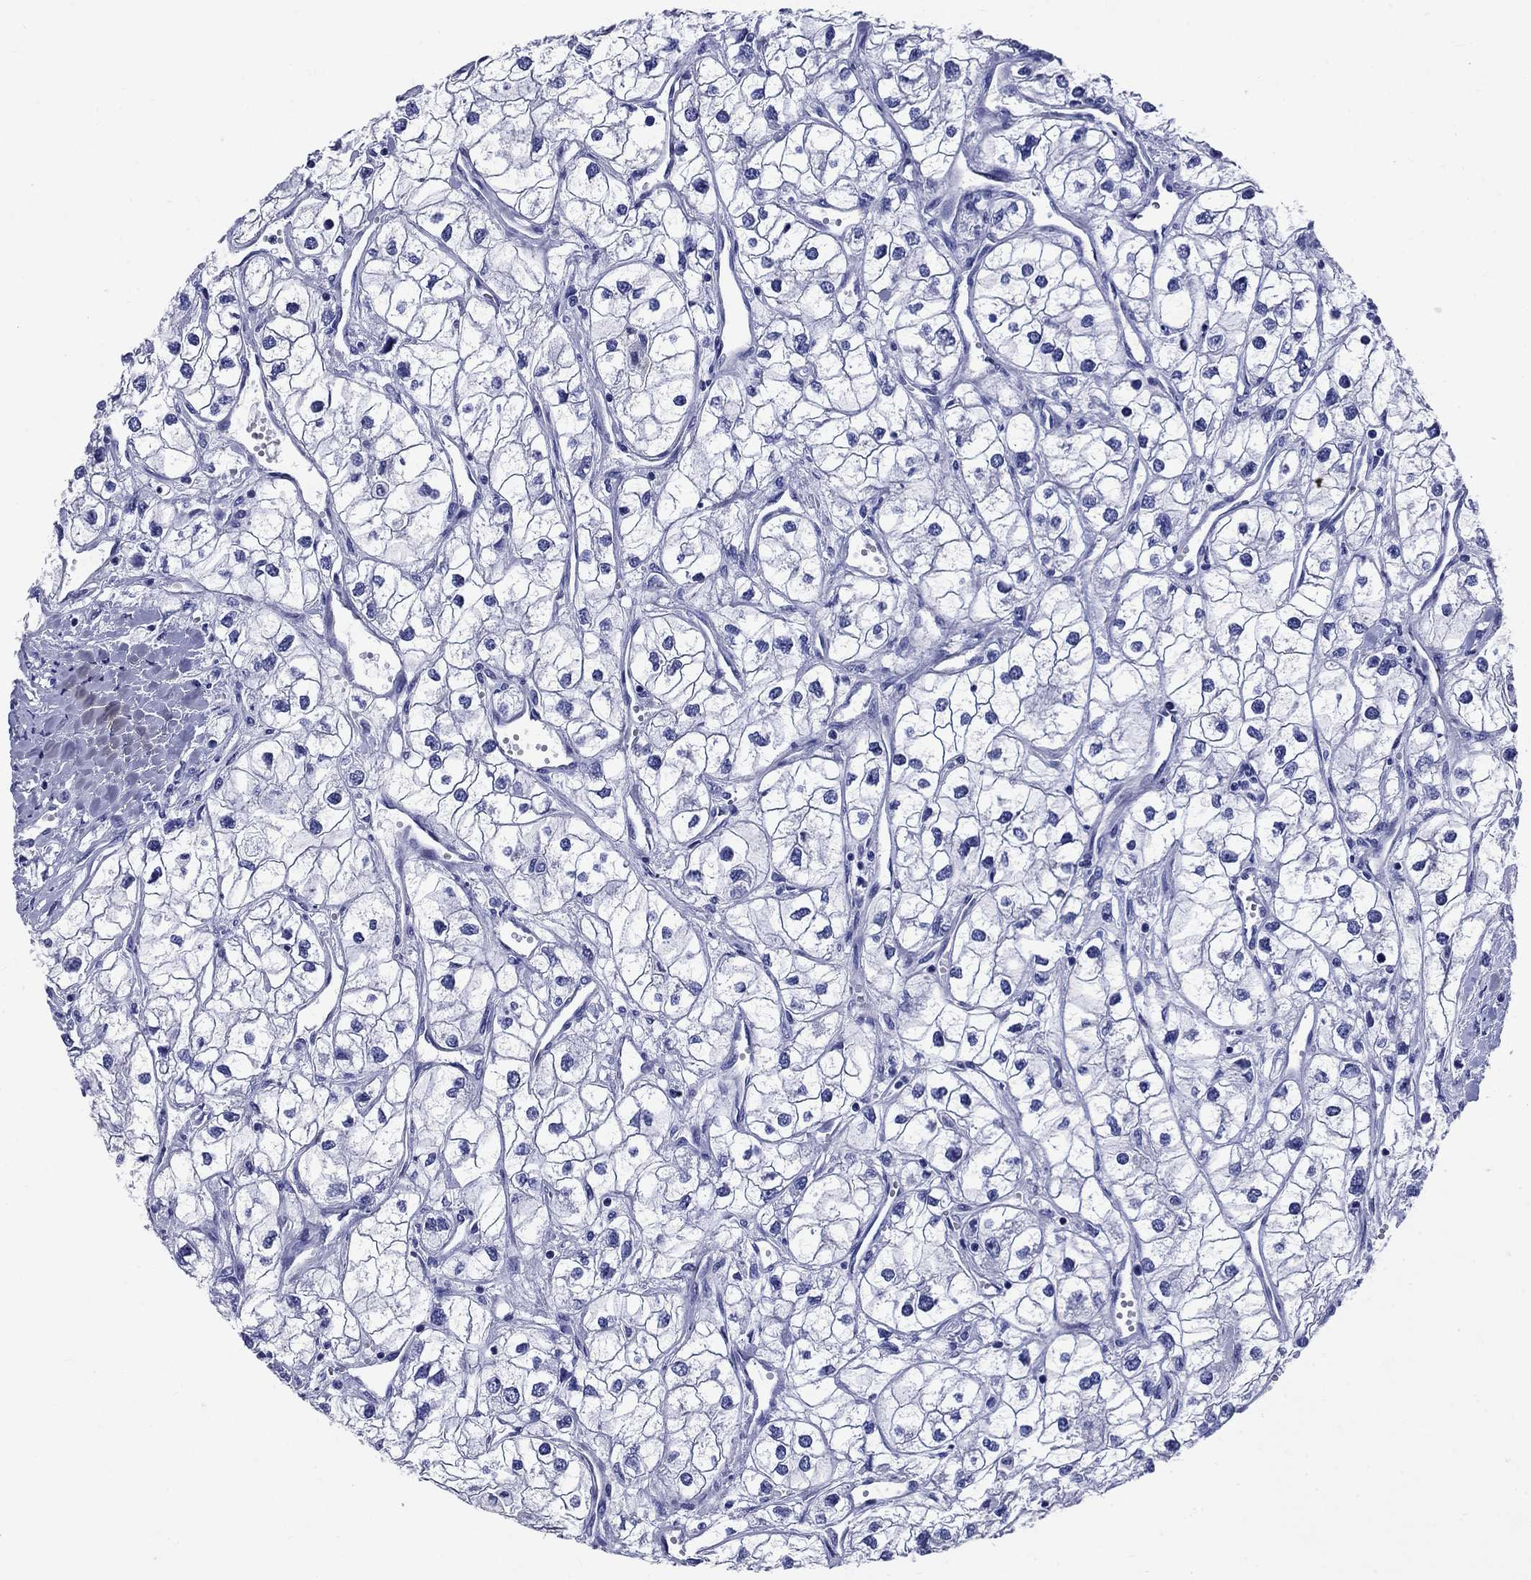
{"staining": {"intensity": "negative", "quantity": "none", "location": "none"}, "tissue": "renal cancer", "cell_type": "Tumor cells", "image_type": "cancer", "snomed": [{"axis": "morphology", "description": "Adenocarcinoma, NOS"}, {"axis": "topography", "description": "Kidney"}], "caption": "Human renal cancer stained for a protein using immunohistochemistry shows no expression in tumor cells.", "gene": "SLC1A2", "patient": {"sex": "male", "age": 59}}